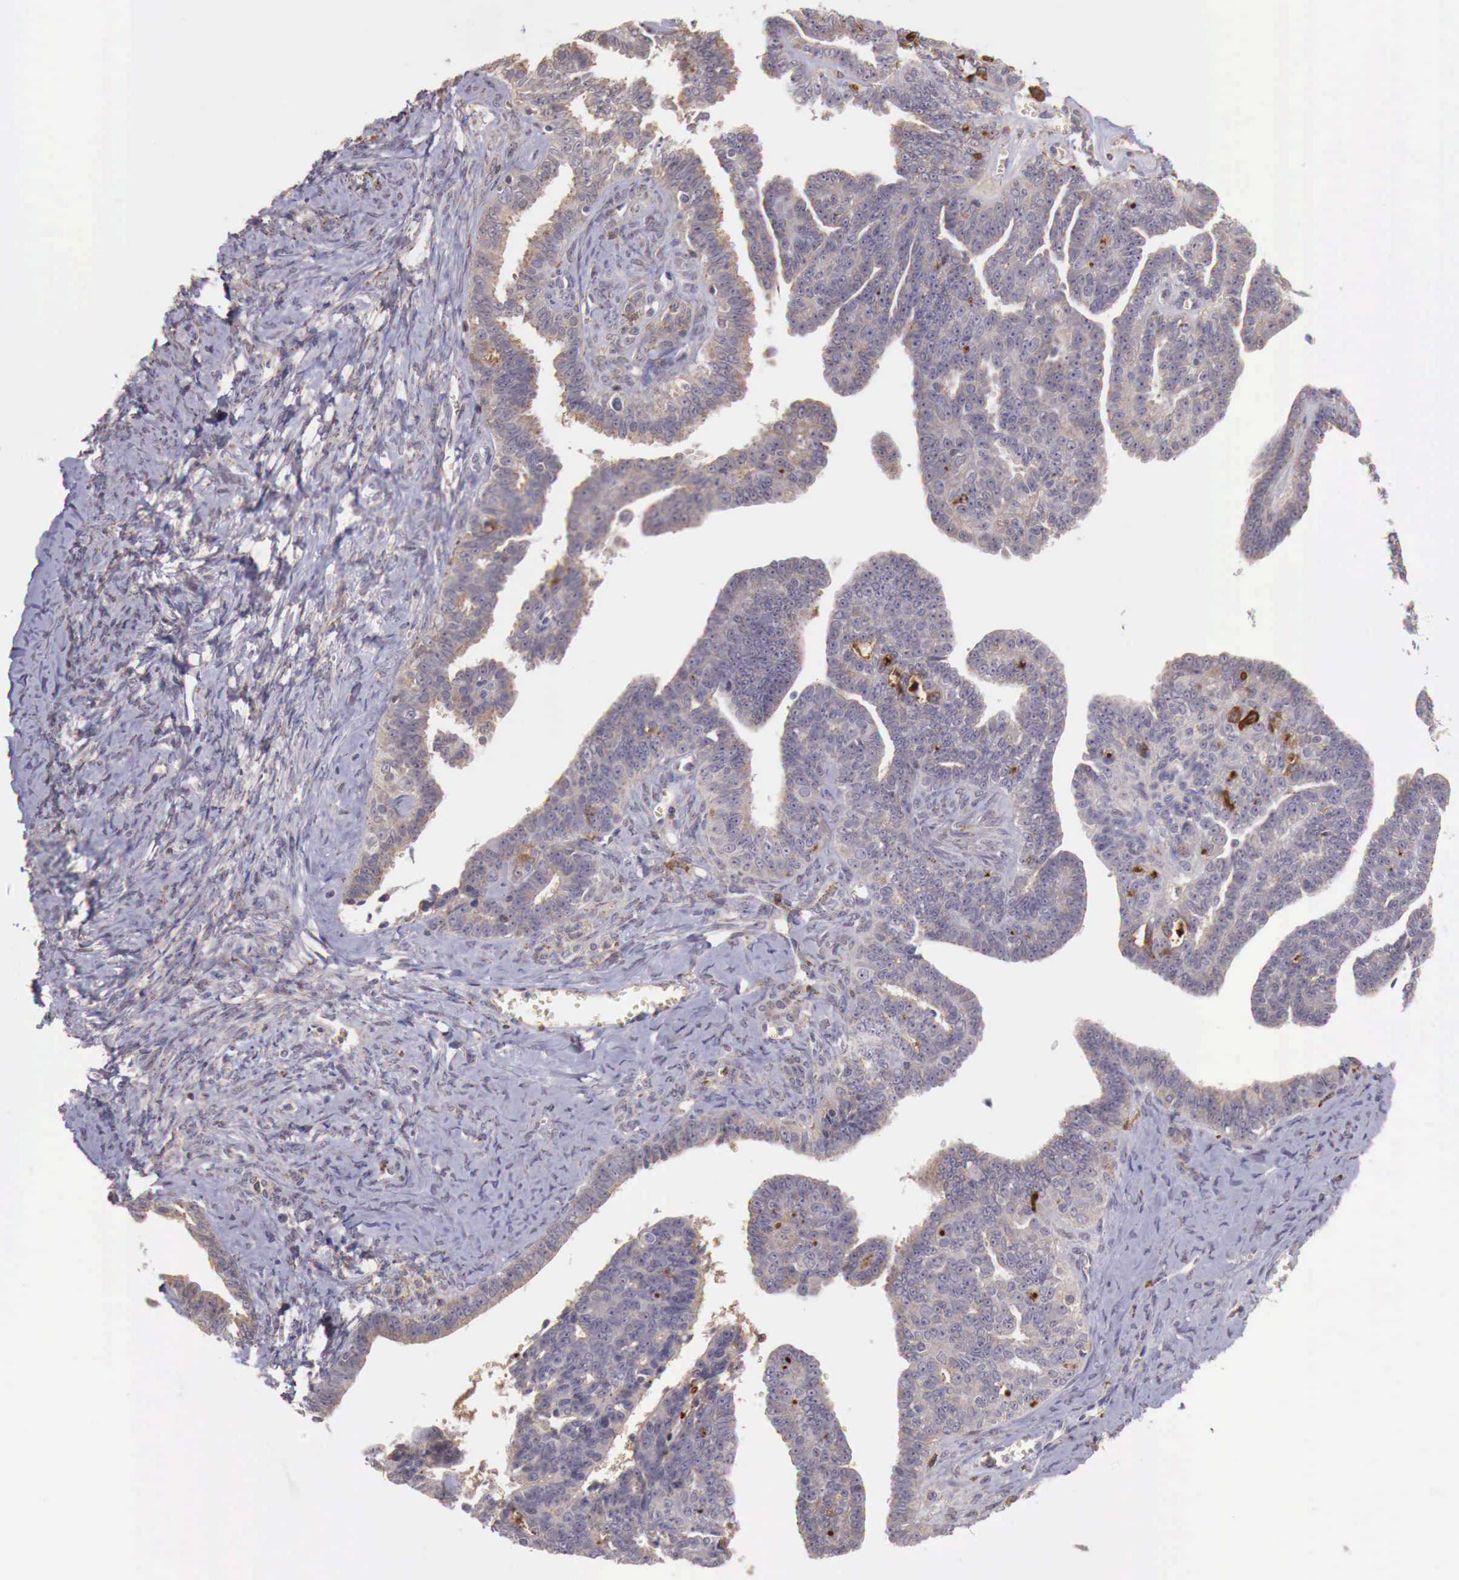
{"staining": {"intensity": "weak", "quantity": ">75%", "location": "cytoplasmic/membranous"}, "tissue": "ovarian cancer", "cell_type": "Tumor cells", "image_type": "cancer", "snomed": [{"axis": "morphology", "description": "Cystadenocarcinoma, serous, NOS"}, {"axis": "topography", "description": "Ovary"}], "caption": "An immunohistochemistry (IHC) image of neoplastic tissue is shown. Protein staining in brown highlights weak cytoplasmic/membranous positivity in ovarian cancer within tumor cells.", "gene": "CHRDL1", "patient": {"sex": "female", "age": 71}}